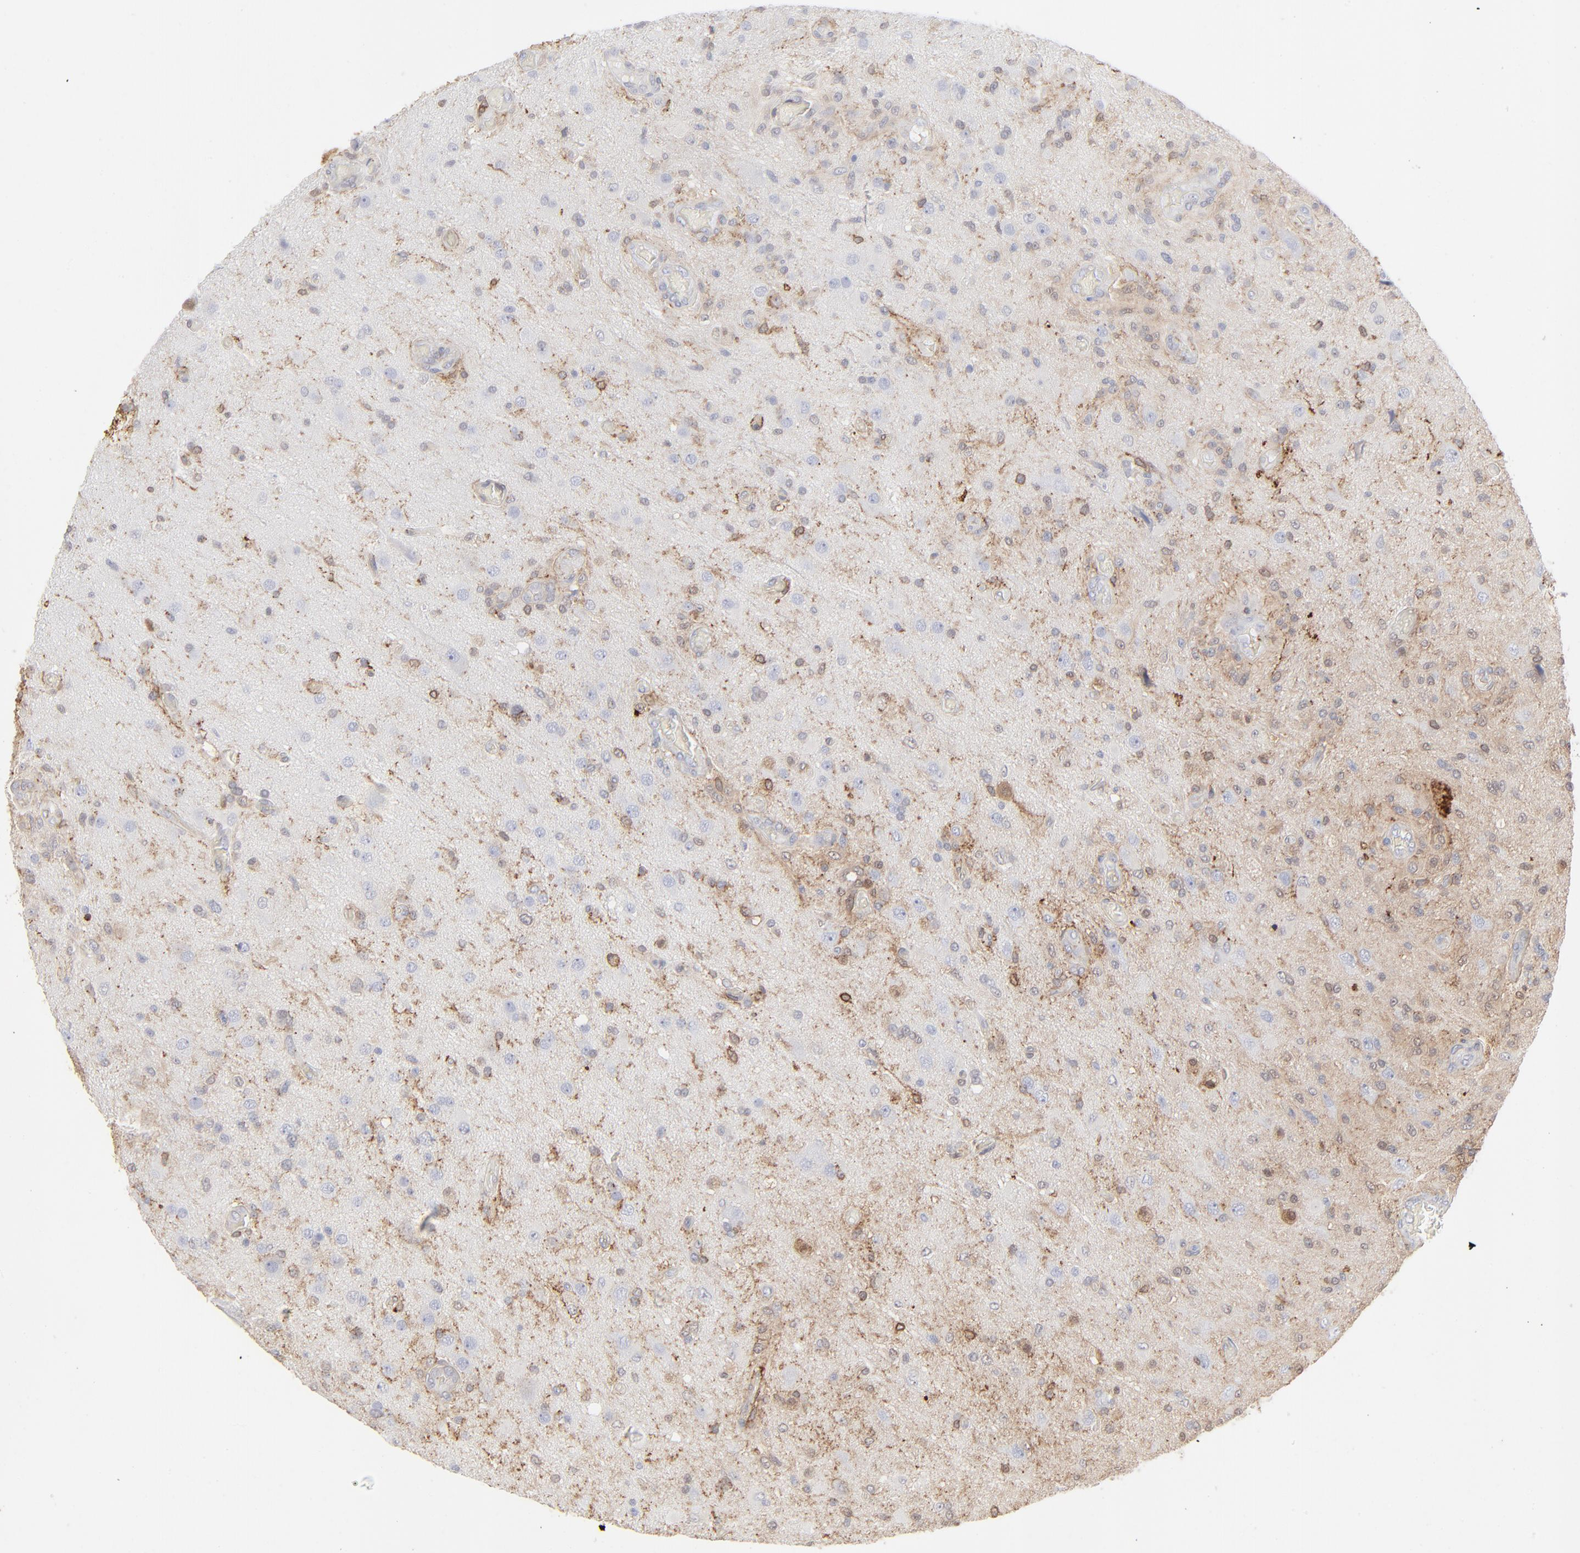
{"staining": {"intensity": "weak", "quantity": "25%-75%", "location": "cytoplasmic/membranous"}, "tissue": "glioma", "cell_type": "Tumor cells", "image_type": "cancer", "snomed": [{"axis": "morphology", "description": "Normal tissue, NOS"}, {"axis": "morphology", "description": "Glioma, malignant, High grade"}, {"axis": "topography", "description": "Cerebral cortex"}], "caption": "This is an image of immunohistochemistry (IHC) staining of malignant high-grade glioma, which shows weak positivity in the cytoplasmic/membranous of tumor cells.", "gene": "ANXA5", "patient": {"sex": "male", "age": 77}}